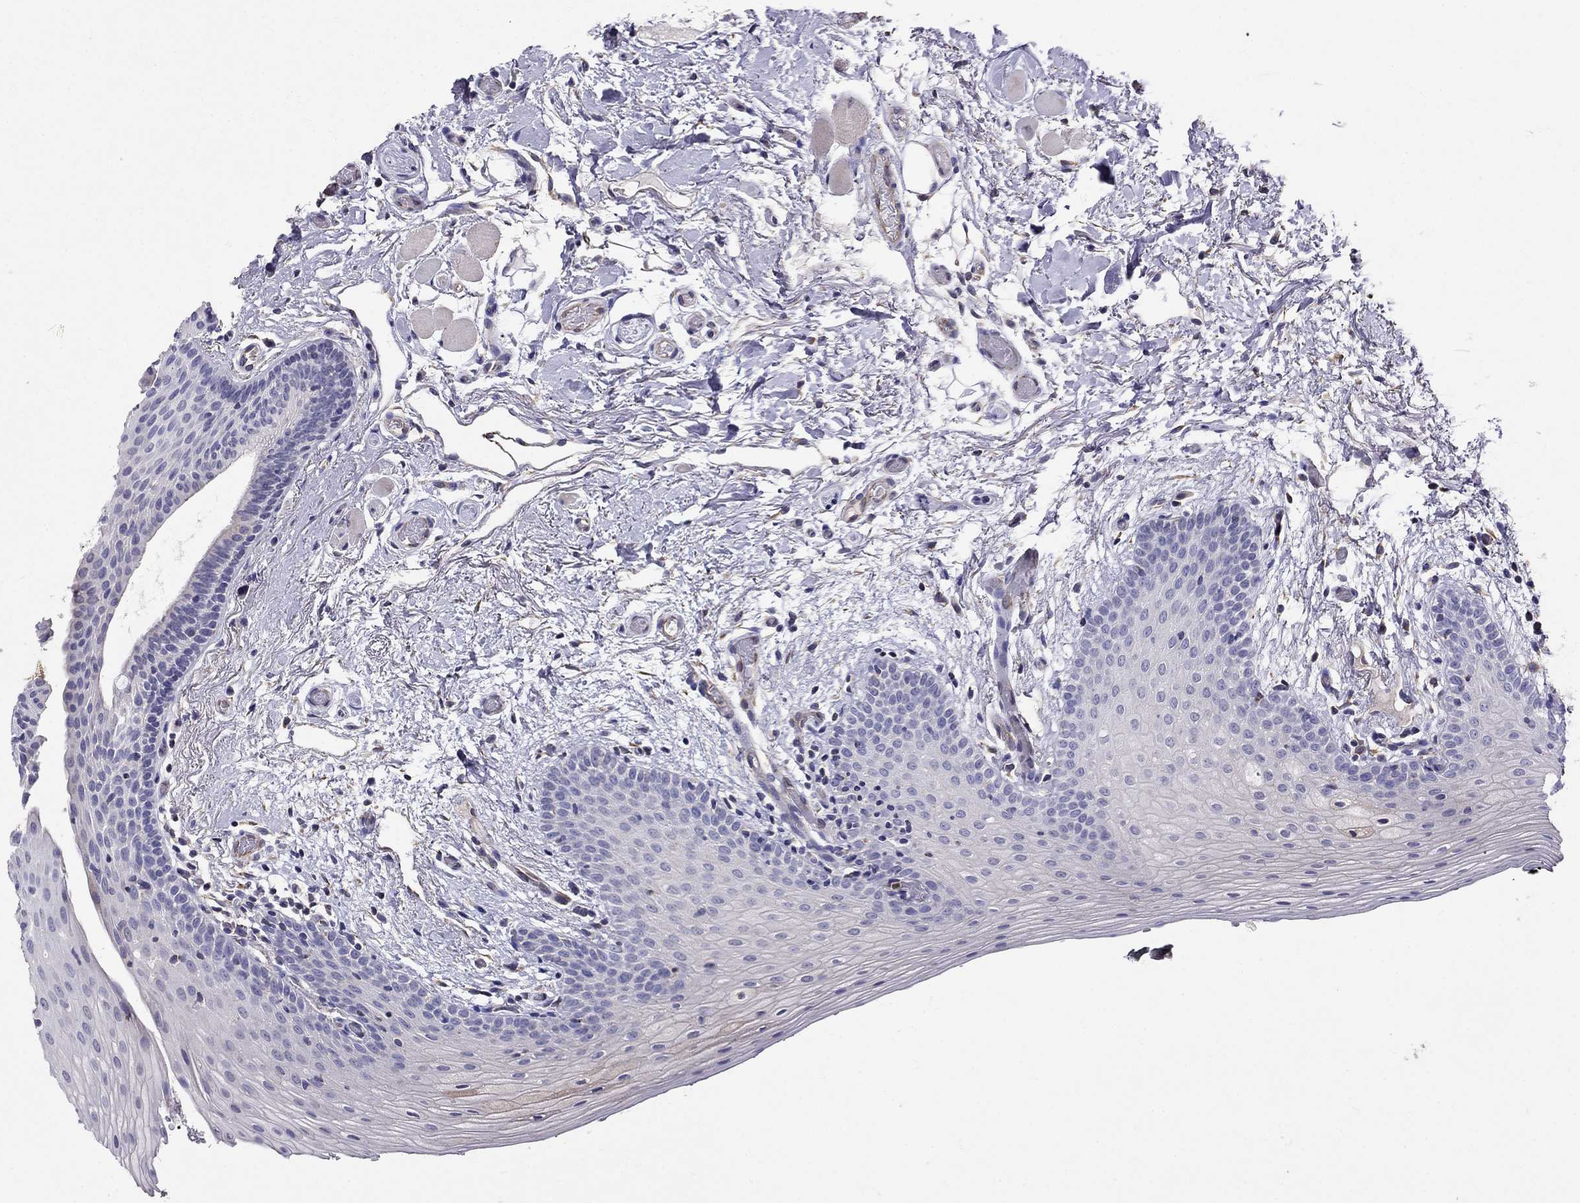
{"staining": {"intensity": "negative", "quantity": "none", "location": "none"}, "tissue": "oral mucosa", "cell_type": "Squamous epithelial cells", "image_type": "normal", "snomed": [{"axis": "morphology", "description": "Normal tissue, NOS"}, {"axis": "topography", "description": "Oral tissue"}, {"axis": "topography", "description": "Tounge, NOS"}], "caption": "An immunohistochemistry (IHC) image of normal oral mucosa is shown. There is no staining in squamous epithelial cells of oral mucosa.", "gene": "SPINT4", "patient": {"sex": "female", "age": 86}}